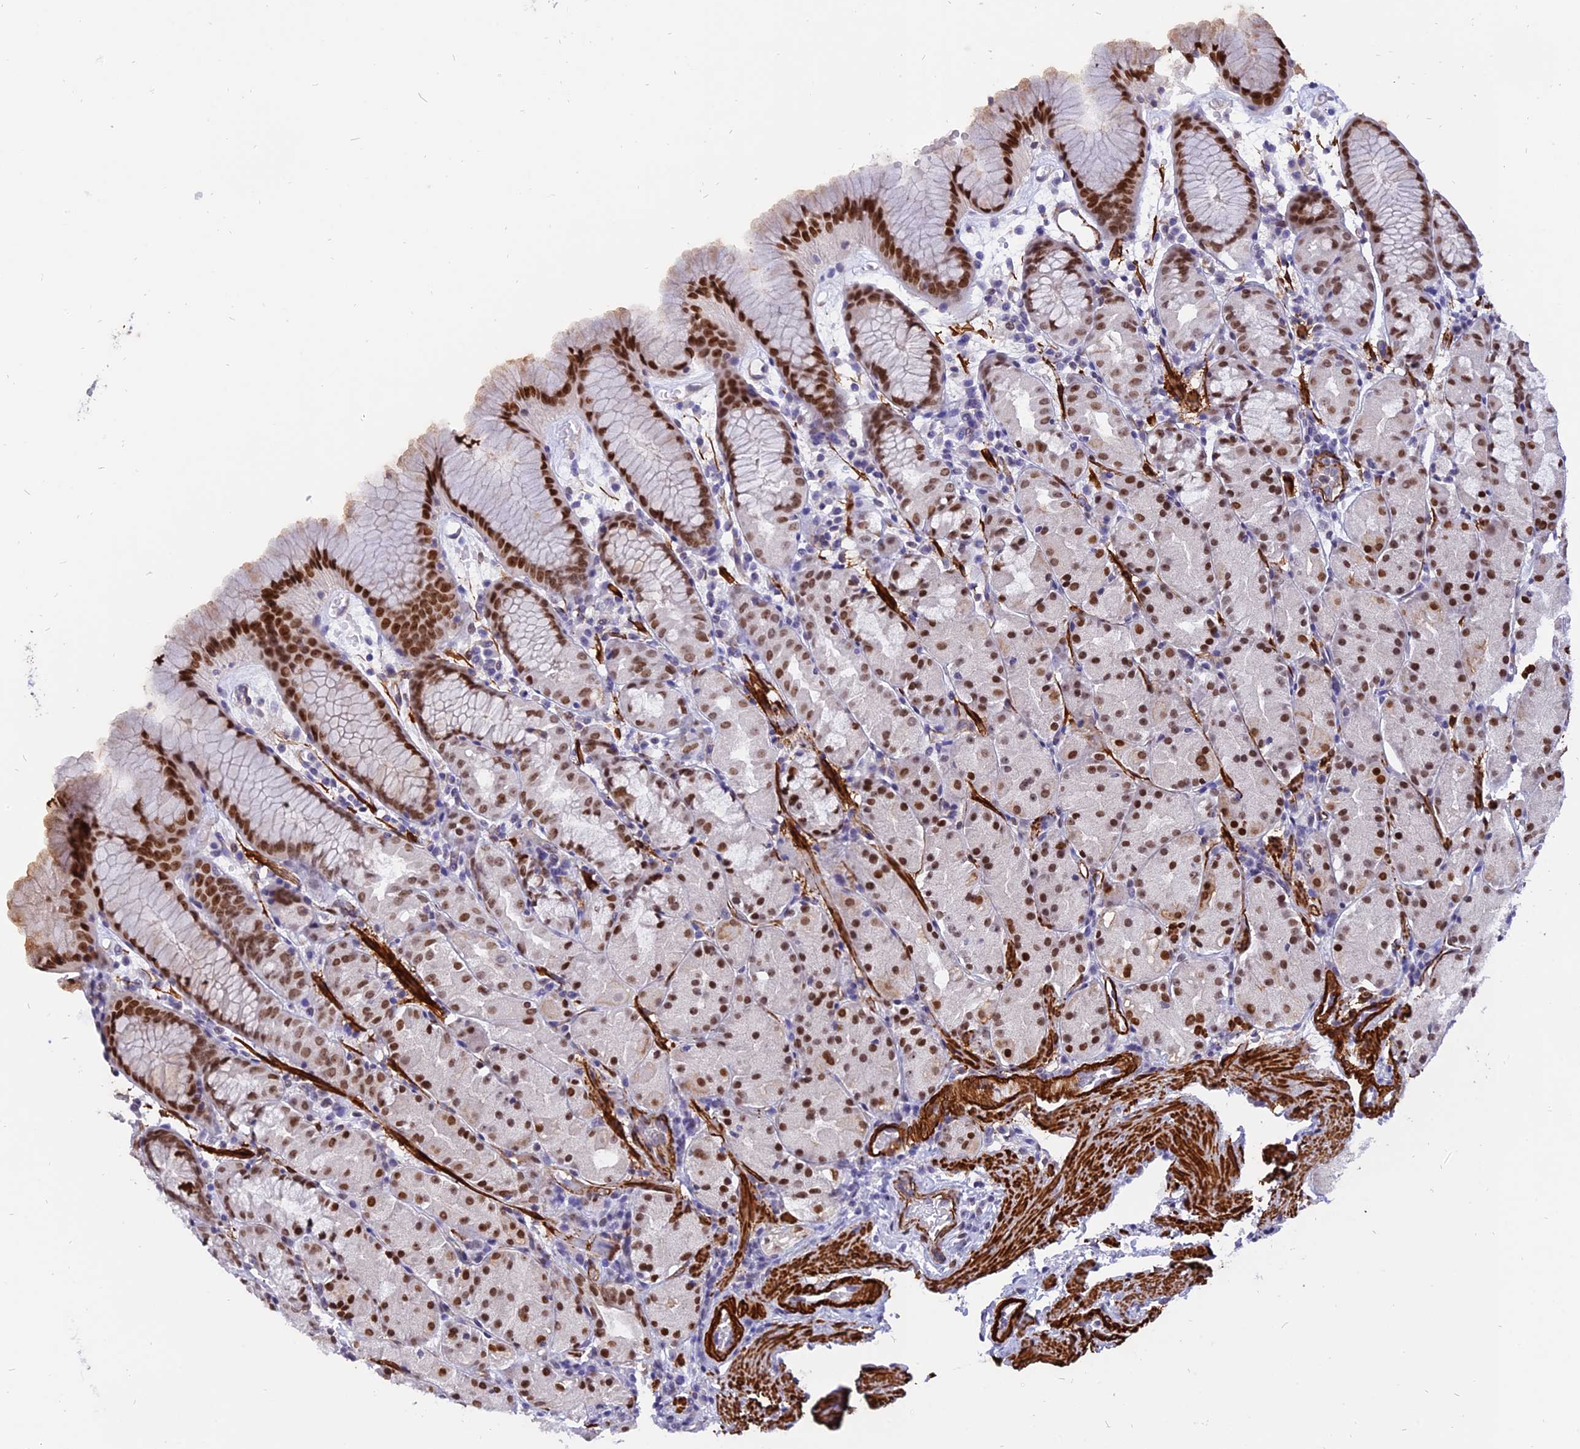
{"staining": {"intensity": "strong", "quantity": ">75%", "location": "nuclear"}, "tissue": "stomach", "cell_type": "Glandular cells", "image_type": "normal", "snomed": [{"axis": "morphology", "description": "Normal tissue, NOS"}, {"axis": "topography", "description": "Stomach, upper"}], "caption": "Stomach stained with immunohistochemistry (IHC) displays strong nuclear expression in about >75% of glandular cells.", "gene": "CENPV", "patient": {"sex": "male", "age": 47}}